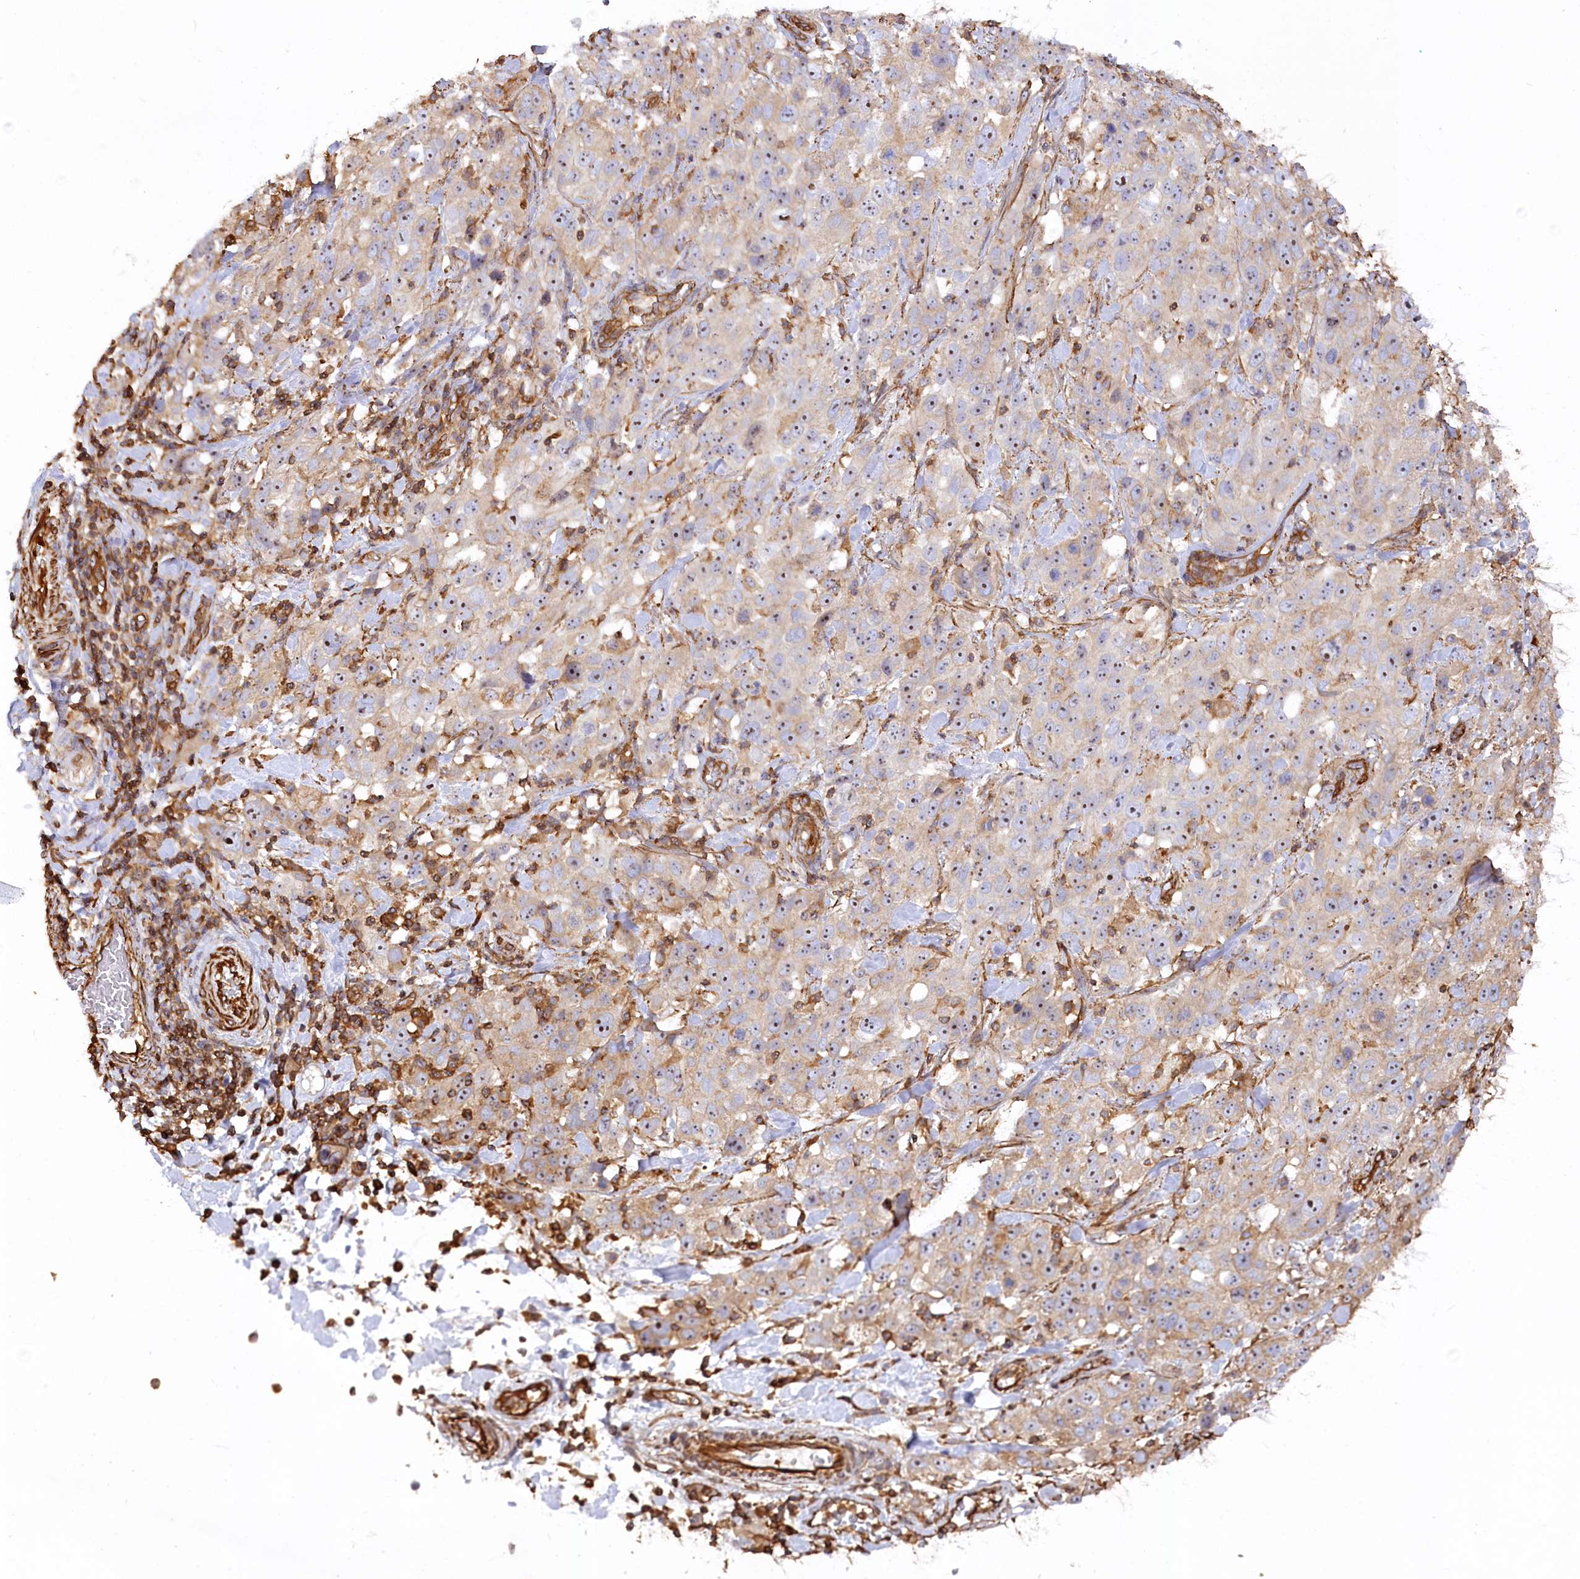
{"staining": {"intensity": "weak", "quantity": "25%-75%", "location": "cytoplasmic/membranous,nuclear"}, "tissue": "stomach cancer", "cell_type": "Tumor cells", "image_type": "cancer", "snomed": [{"axis": "morphology", "description": "Normal tissue, NOS"}, {"axis": "morphology", "description": "Adenocarcinoma, NOS"}, {"axis": "topography", "description": "Lymph node"}, {"axis": "topography", "description": "Stomach"}], "caption": "Immunohistochemistry (IHC) of stomach cancer (adenocarcinoma) exhibits low levels of weak cytoplasmic/membranous and nuclear positivity in approximately 25%-75% of tumor cells.", "gene": "WDR36", "patient": {"sex": "male", "age": 48}}